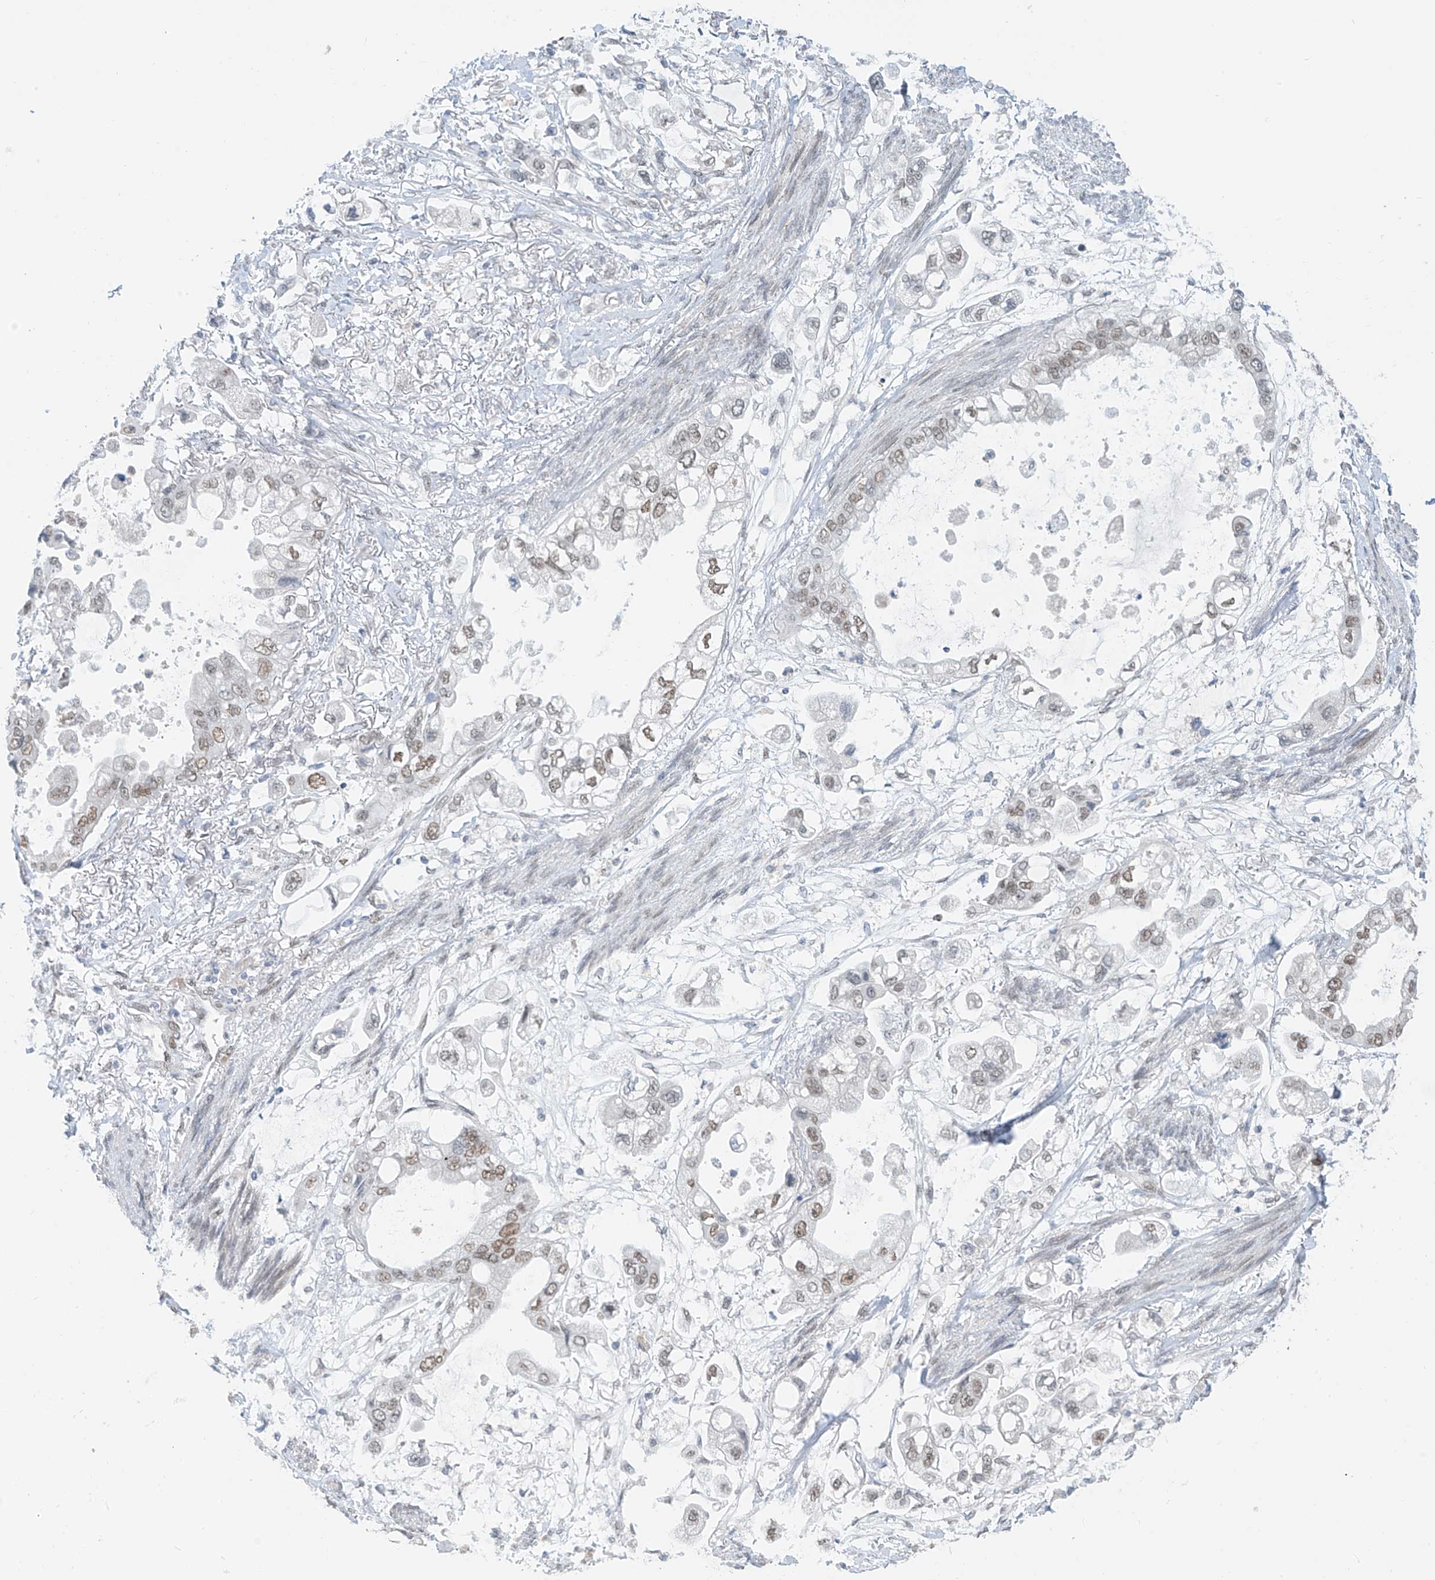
{"staining": {"intensity": "moderate", "quantity": "<25%", "location": "nuclear"}, "tissue": "stomach cancer", "cell_type": "Tumor cells", "image_type": "cancer", "snomed": [{"axis": "morphology", "description": "Adenocarcinoma, NOS"}, {"axis": "topography", "description": "Stomach"}], "caption": "Moderate nuclear staining is appreciated in approximately <25% of tumor cells in adenocarcinoma (stomach). Nuclei are stained in blue.", "gene": "MCM9", "patient": {"sex": "male", "age": 62}}